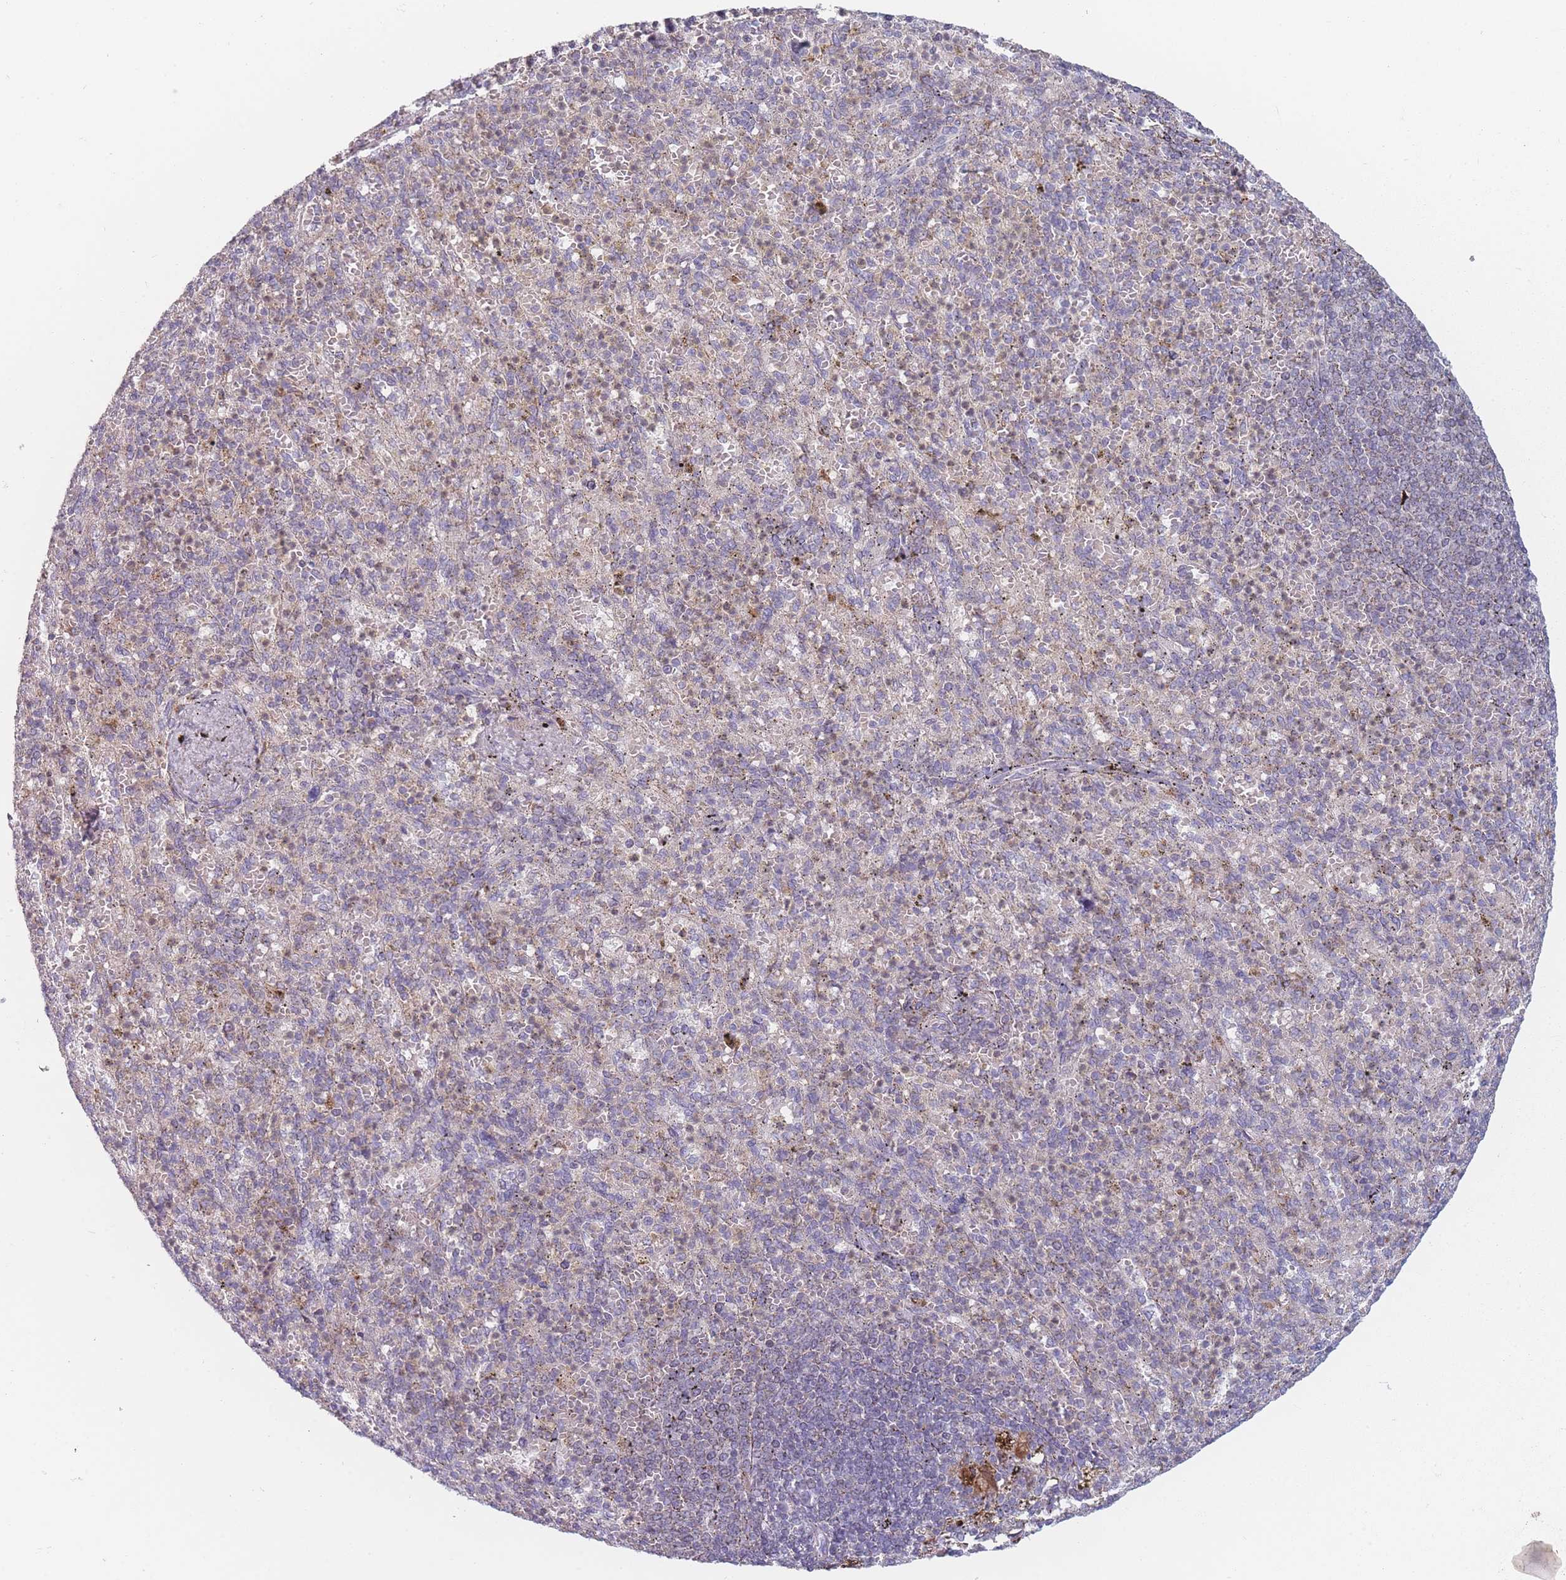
{"staining": {"intensity": "weak", "quantity": "<25%", "location": "cytoplasmic/membranous"}, "tissue": "spleen", "cell_type": "Cells in red pulp", "image_type": "normal", "snomed": [{"axis": "morphology", "description": "Normal tissue, NOS"}, {"axis": "topography", "description": "Spleen"}], "caption": "This is an immunohistochemistry histopathology image of benign spleen. There is no staining in cells in red pulp.", "gene": "PEX11B", "patient": {"sex": "female", "age": 74}}